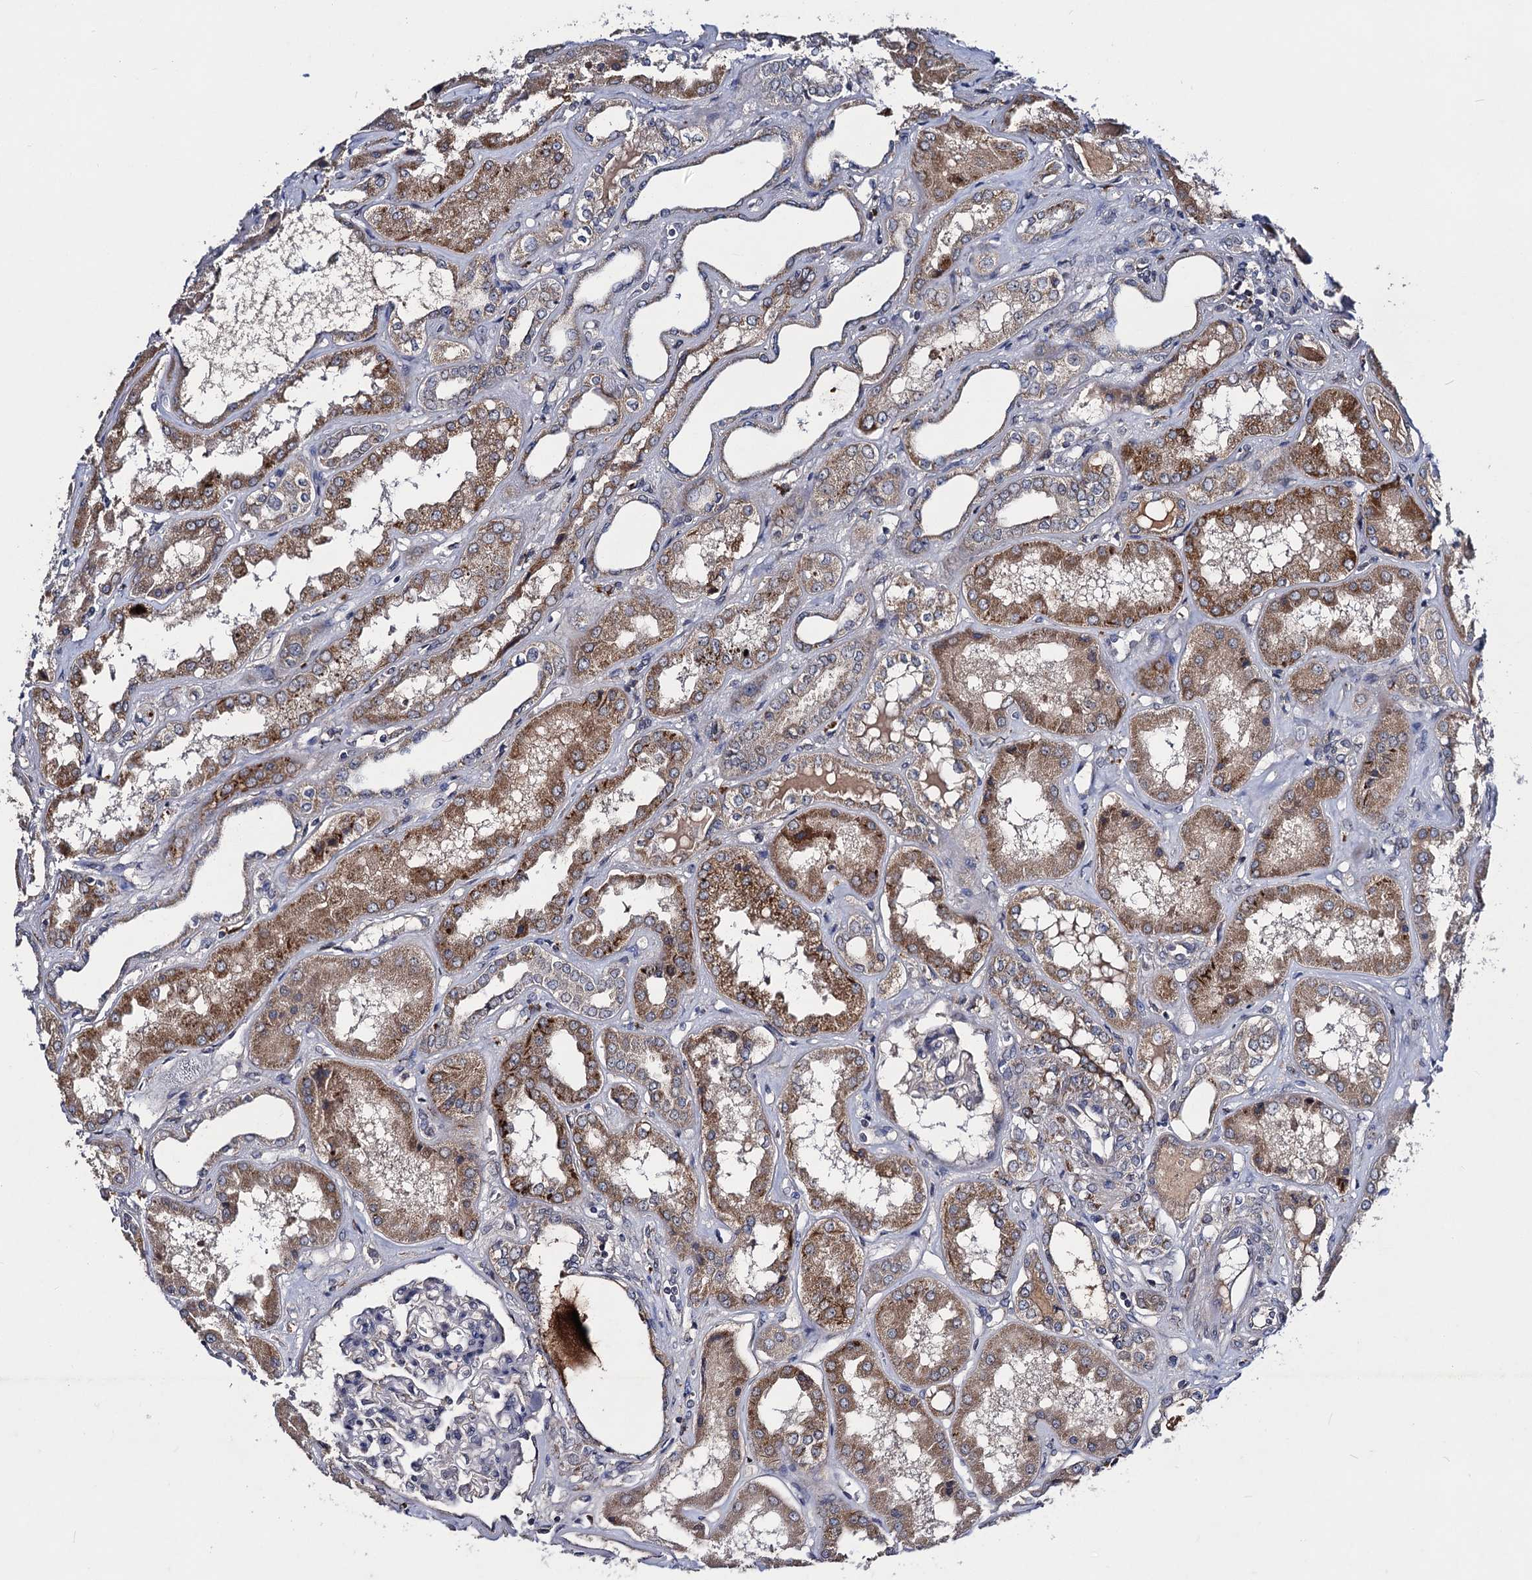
{"staining": {"intensity": "negative", "quantity": "none", "location": "none"}, "tissue": "kidney", "cell_type": "Cells in glomeruli", "image_type": "normal", "snomed": [{"axis": "morphology", "description": "Normal tissue, NOS"}, {"axis": "topography", "description": "Kidney"}], "caption": "This is an immunohistochemistry histopathology image of unremarkable kidney. There is no expression in cells in glomeruli.", "gene": "VPS37D", "patient": {"sex": "female", "age": 56}}